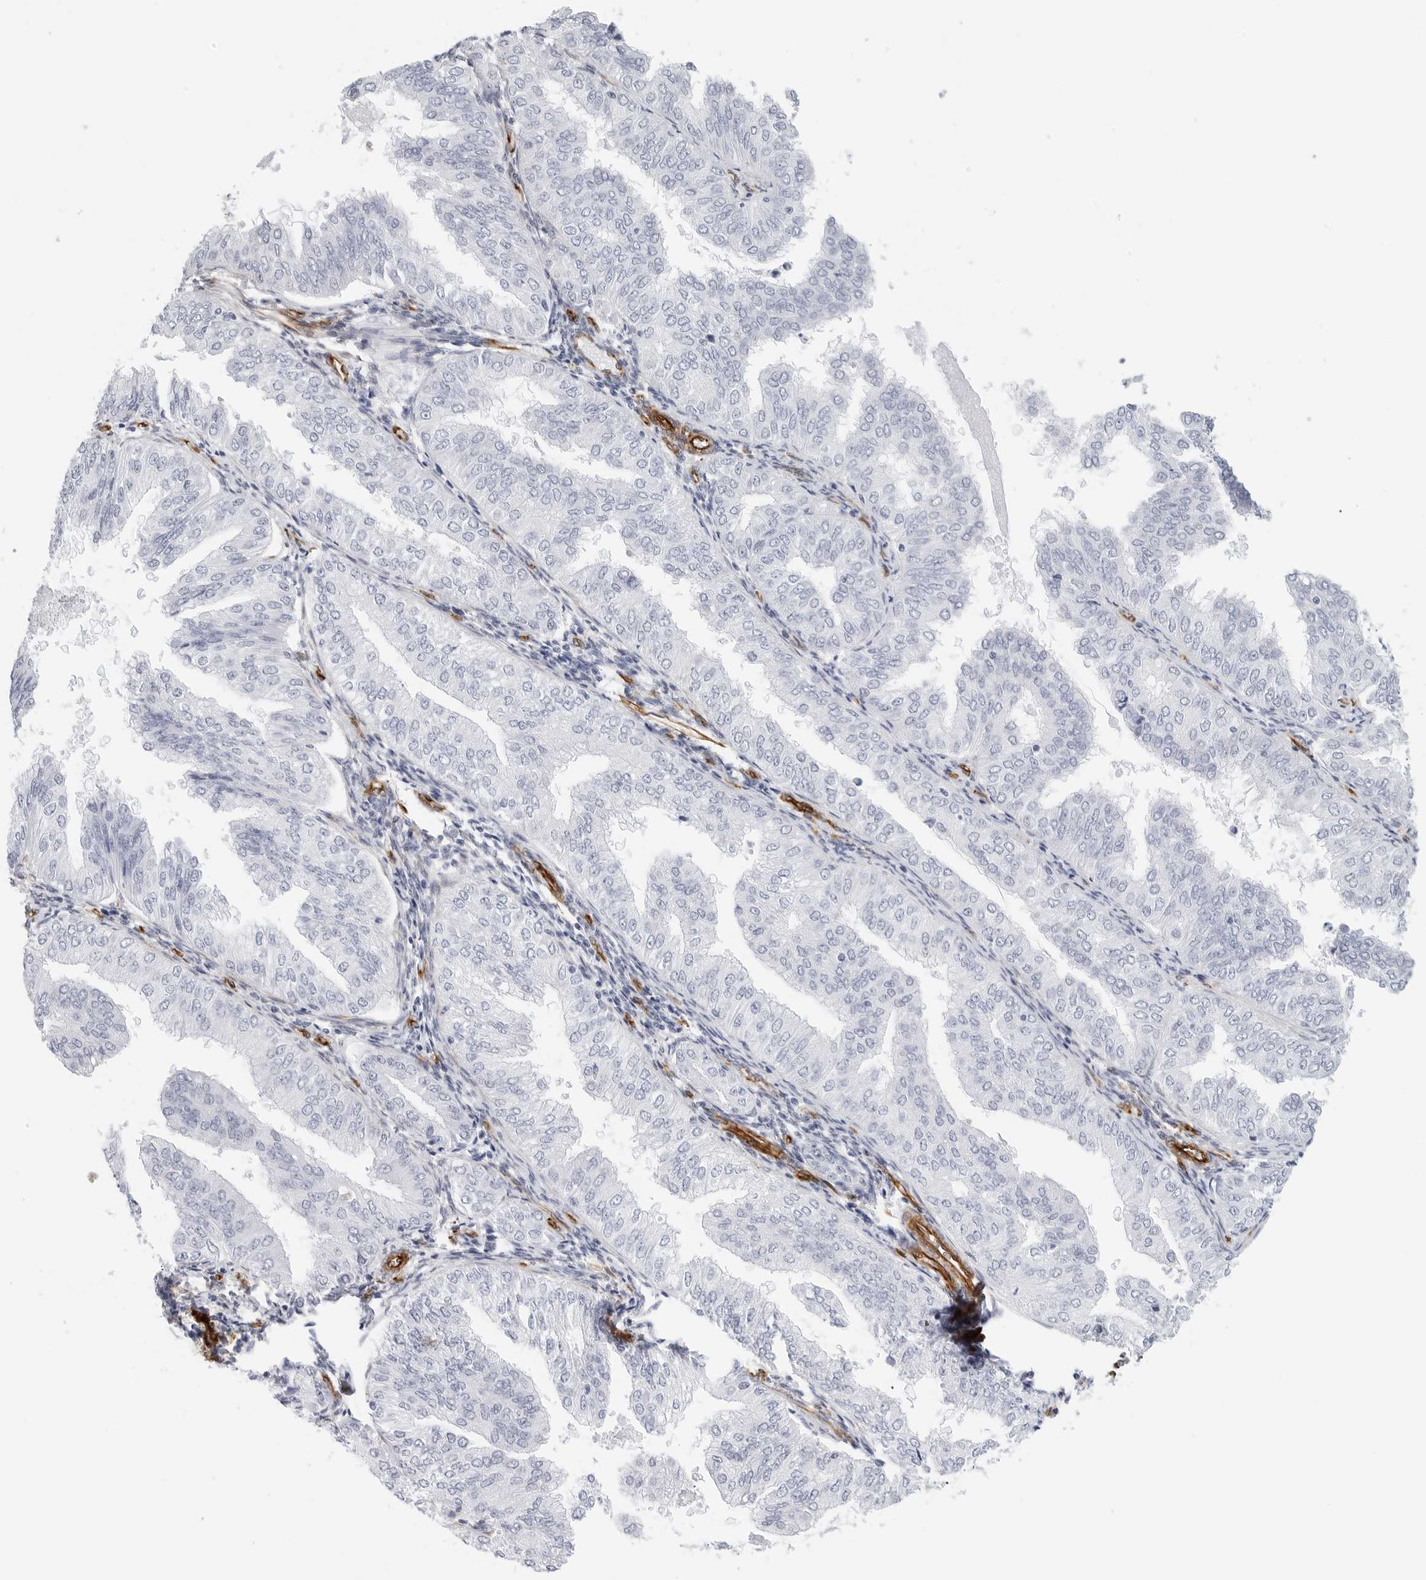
{"staining": {"intensity": "negative", "quantity": "none", "location": "none"}, "tissue": "endometrial cancer", "cell_type": "Tumor cells", "image_type": "cancer", "snomed": [{"axis": "morphology", "description": "Normal tissue, NOS"}, {"axis": "morphology", "description": "Adenocarcinoma, NOS"}, {"axis": "topography", "description": "Endometrium"}], "caption": "IHC photomicrograph of endometrial cancer (adenocarcinoma) stained for a protein (brown), which demonstrates no expression in tumor cells.", "gene": "NES", "patient": {"sex": "female", "age": 53}}